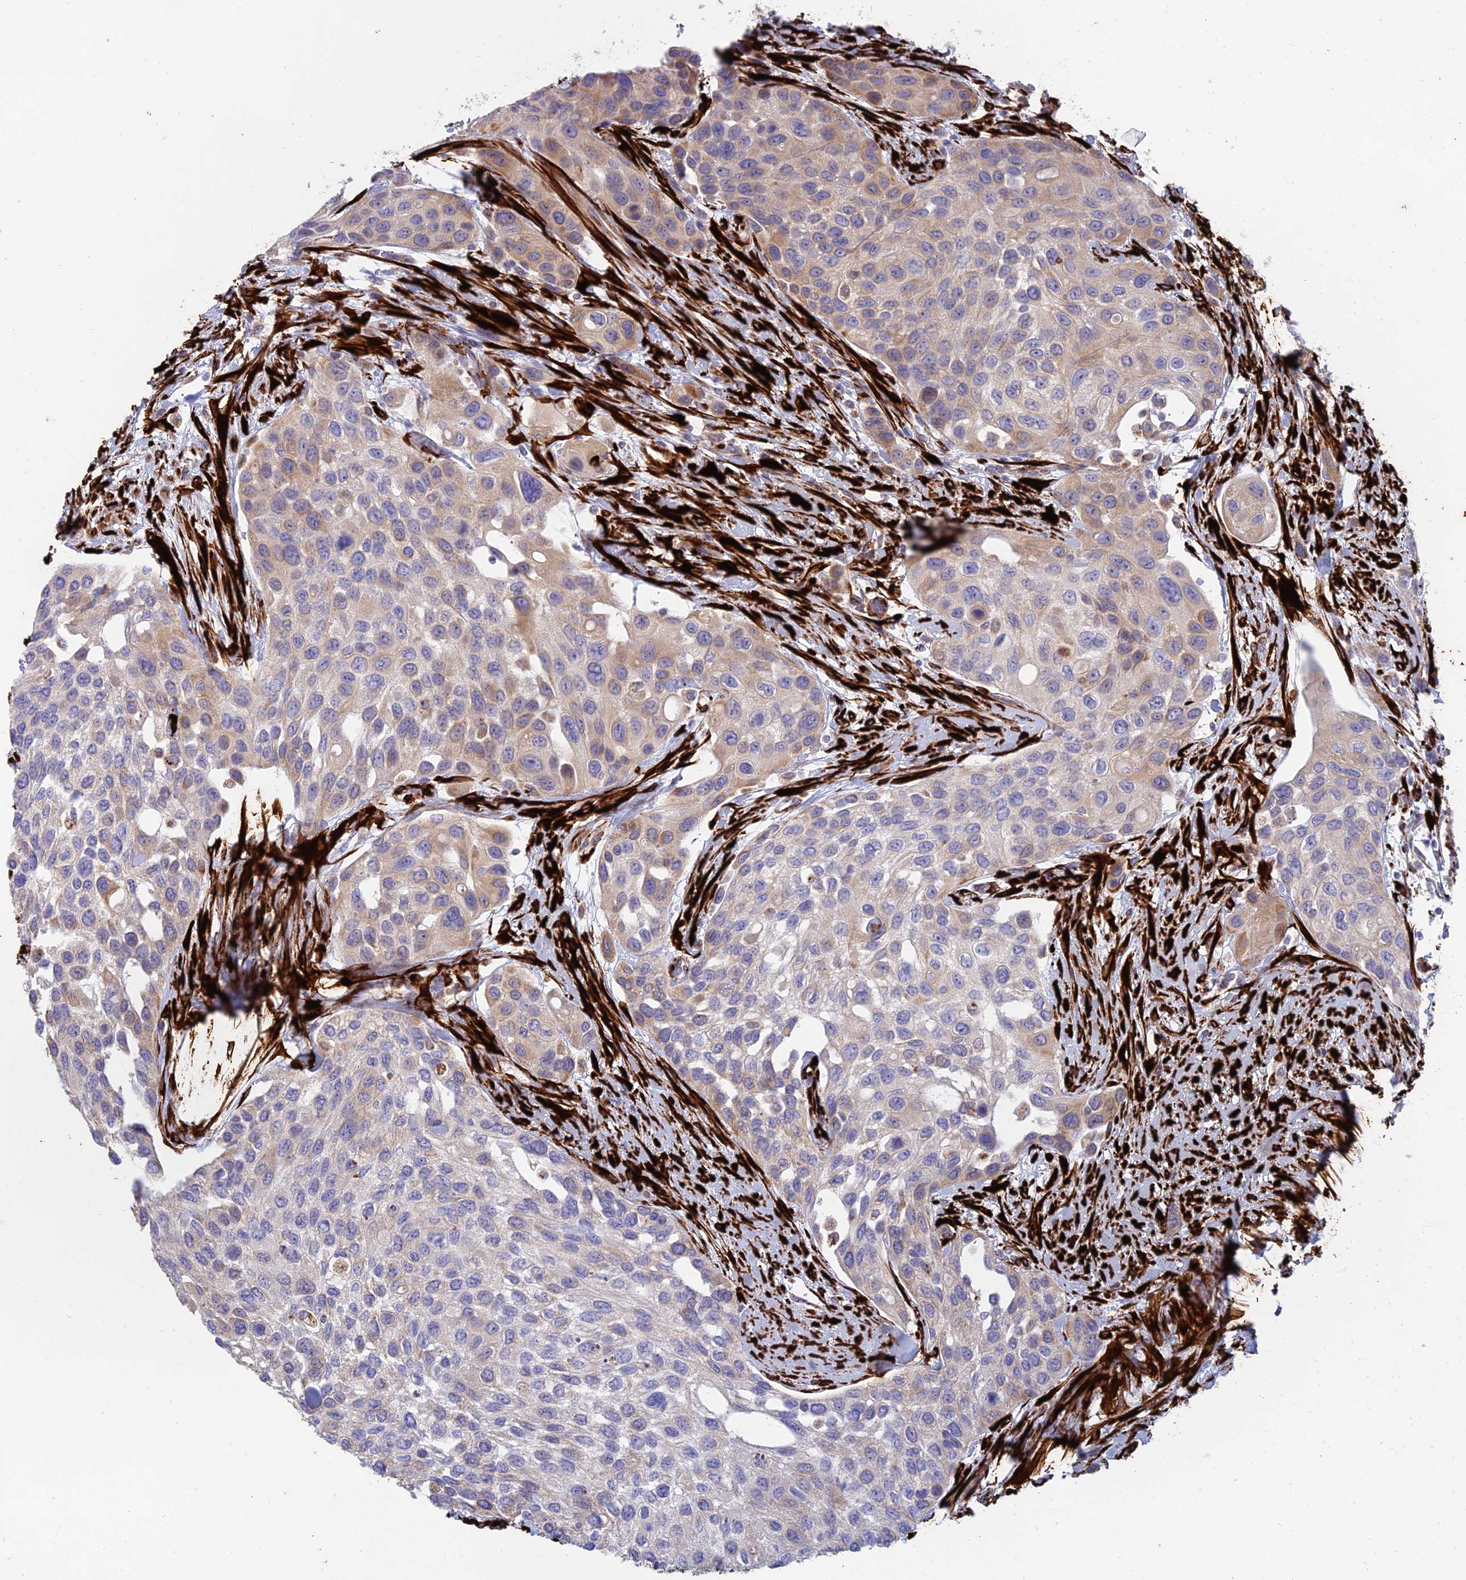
{"staining": {"intensity": "weak", "quantity": "<25%", "location": "cytoplasmic/membranous"}, "tissue": "urothelial cancer", "cell_type": "Tumor cells", "image_type": "cancer", "snomed": [{"axis": "morphology", "description": "Normal tissue, NOS"}, {"axis": "morphology", "description": "Urothelial carcinoma, High grade"}, {"axis": "topography", "description": "Vascular tissue"}, {"axis": "topography", "description": "Urinary bladder"}], "caption": "Urothelial carcinoma (high-grade) stained for a protein using immunohistochemistry (IHC) reveals no expression tumor cells.", "gene": "RCN3", "patient": {"sex": "female", "age": 56}}